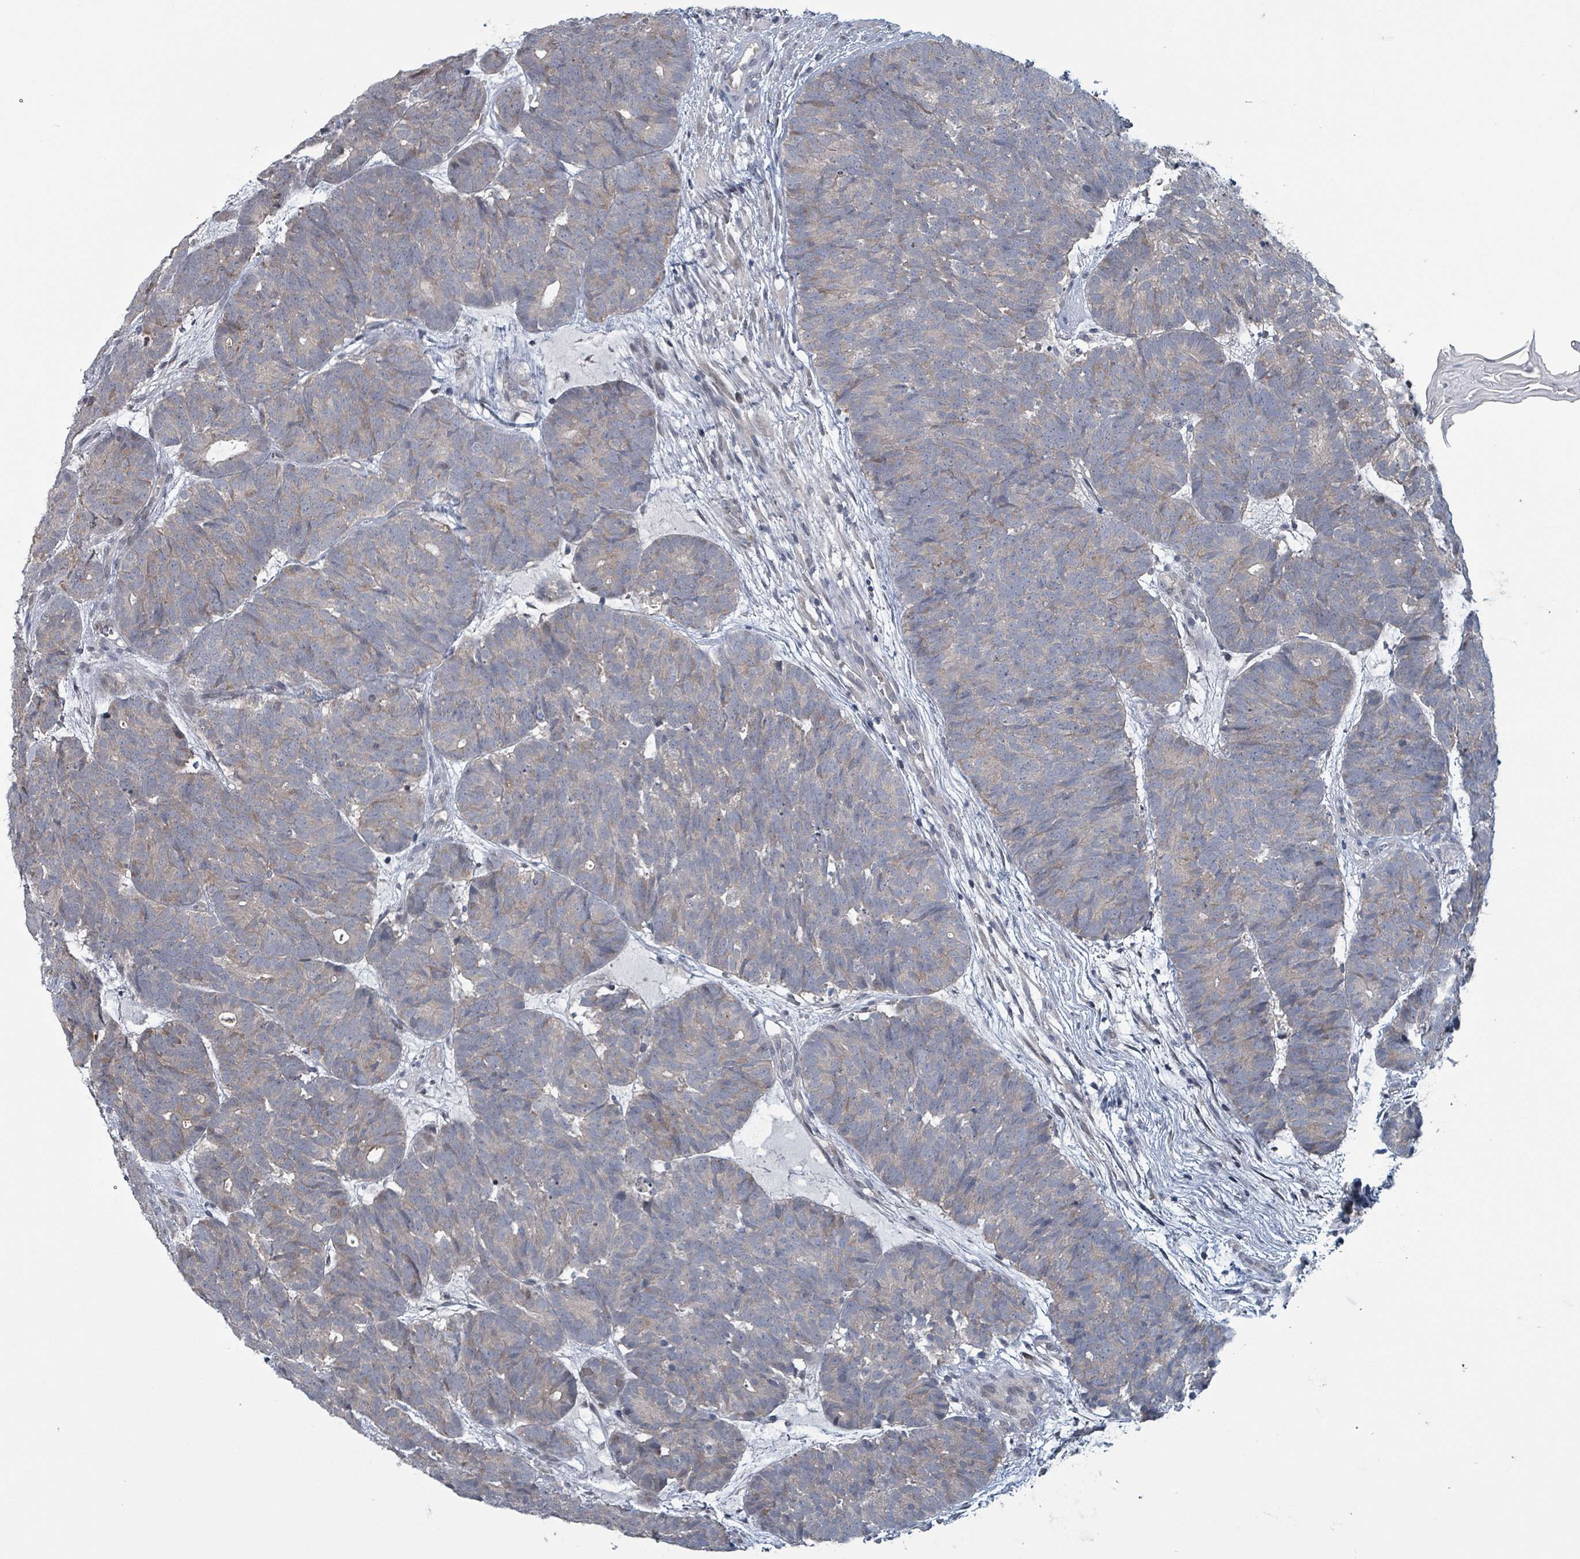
{"staining": {"intensity": "weak", "quantity": "25%-75%", "location": "cytoplasmic/membranous"}, "tissue": "head and neck cancer", "cell_type": "Tumor cells", "image_type": "cancer", "snomed": [{"axis": "morphology", "description": "Adenocarcinoma, NOS"}, {"axis": "topography", "description": "Head-Neck"}], "caption": "Head and neck cancer was stained to show a protein in brown. There is low levels of weak cytoplasmic/membranous positivity in approximately 25%-75% of tumor cells. The staining is performed using DAB brown chromogen to label protein expression. The nuclei are counter-stained blue using hematoxylin.", "gene": "BIVM", "patient": {"sex": "female", "age": 81}}